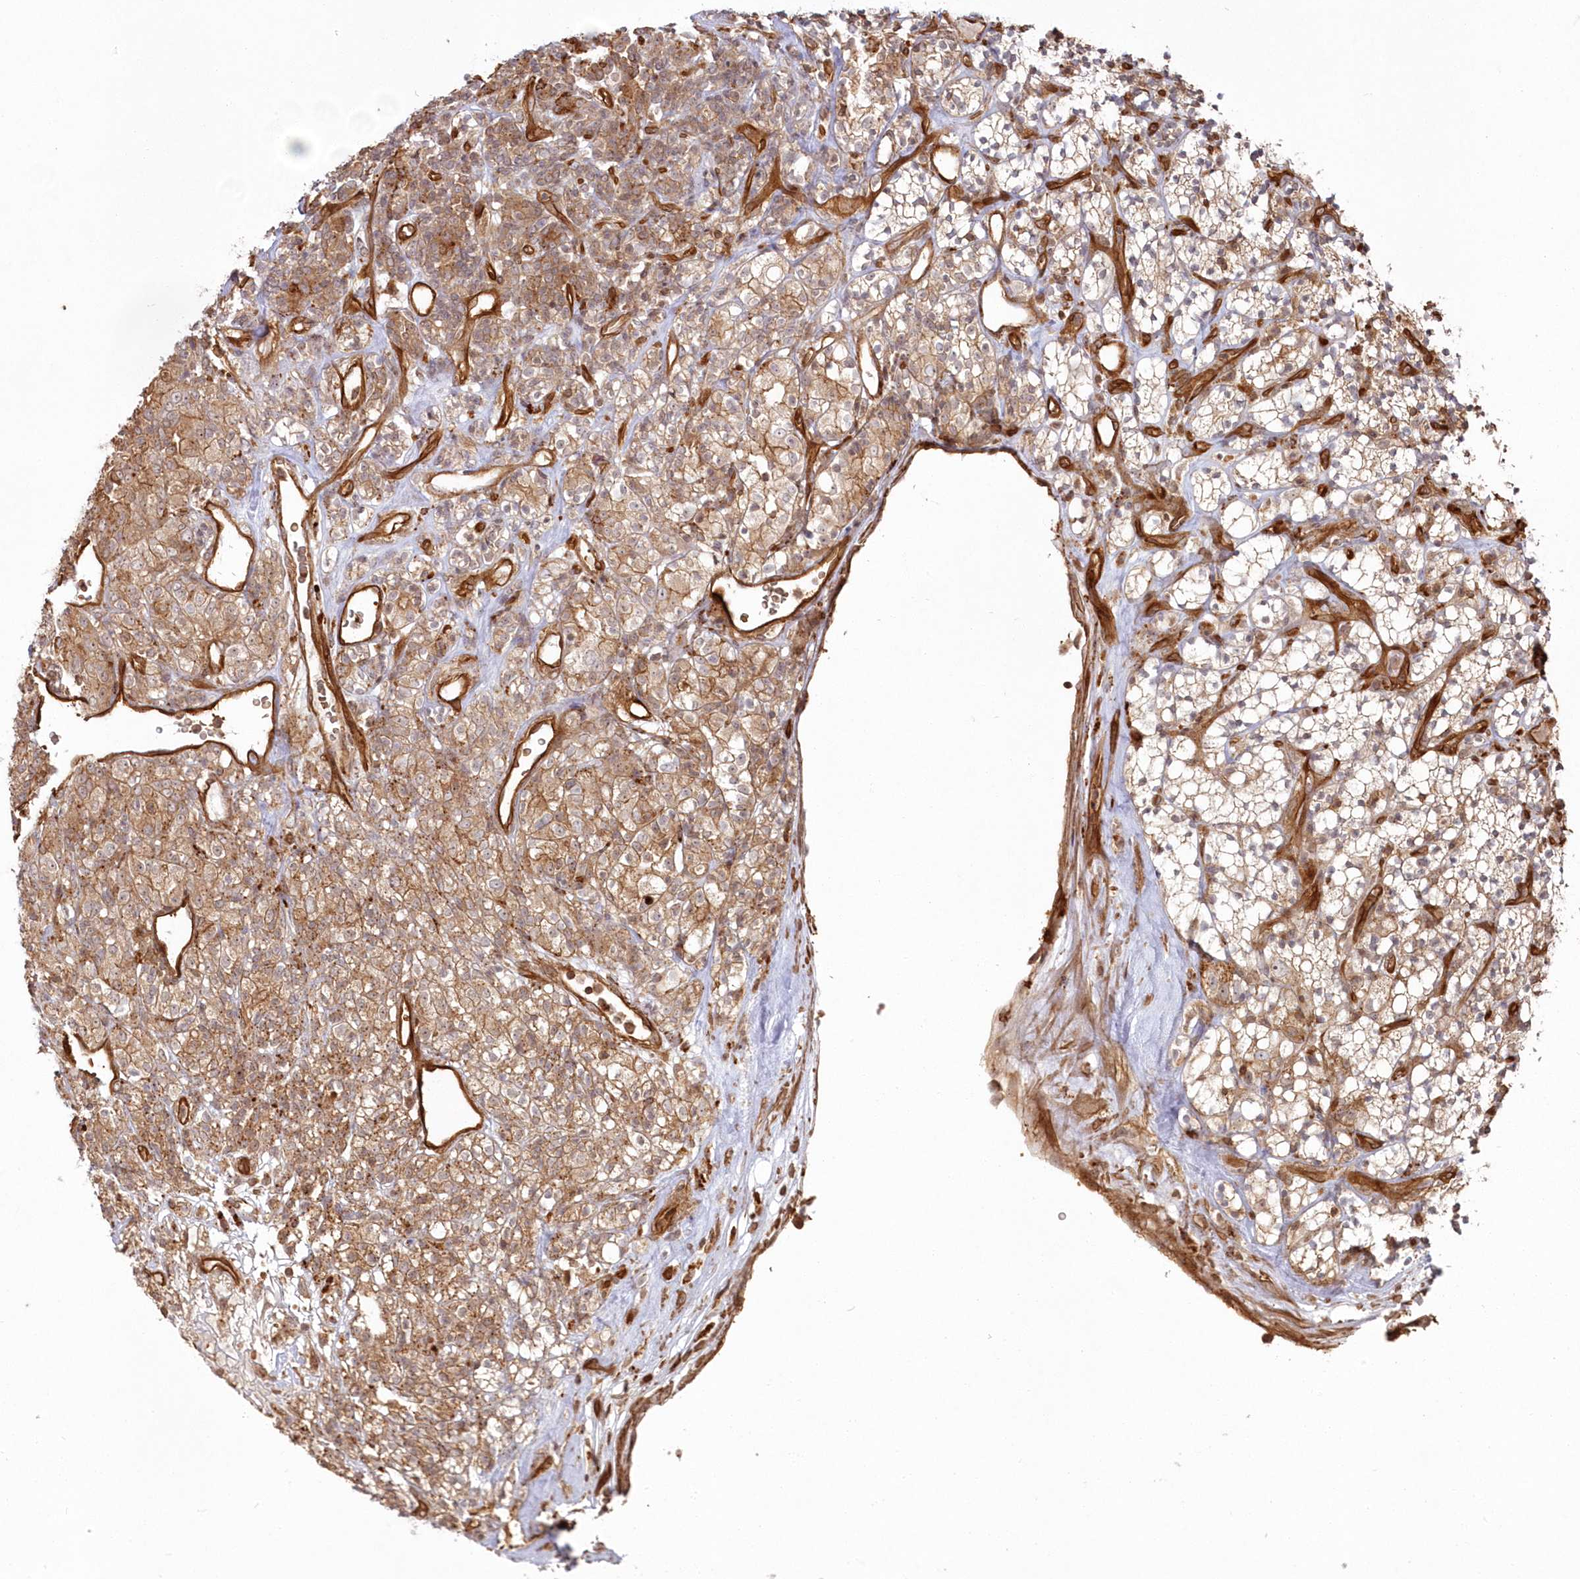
{"staining": {"intensity": "strong", "quantity": "25%-75%", "location": "cytoplasmic/membranous"}, "tissue": "renal cancer", "cell_type": "Tumor cells", "image_type": "cancer", "snomed": [{"axis": "morphology", "description": "Adenocarcinoma, NOS"}, {"axis": "topography", "description": "Kidney"}], "caption": "The image displays staining of adenocarcinoma (renal), revealing strong cytoplasmic/membranous protein staining (brown color) within tumor cells. Immunohistochemistry stains the protein in brown and the nuclei are stained blue.", "gene": "RGCC", "patient": {"sex": "male", "age": 77}}